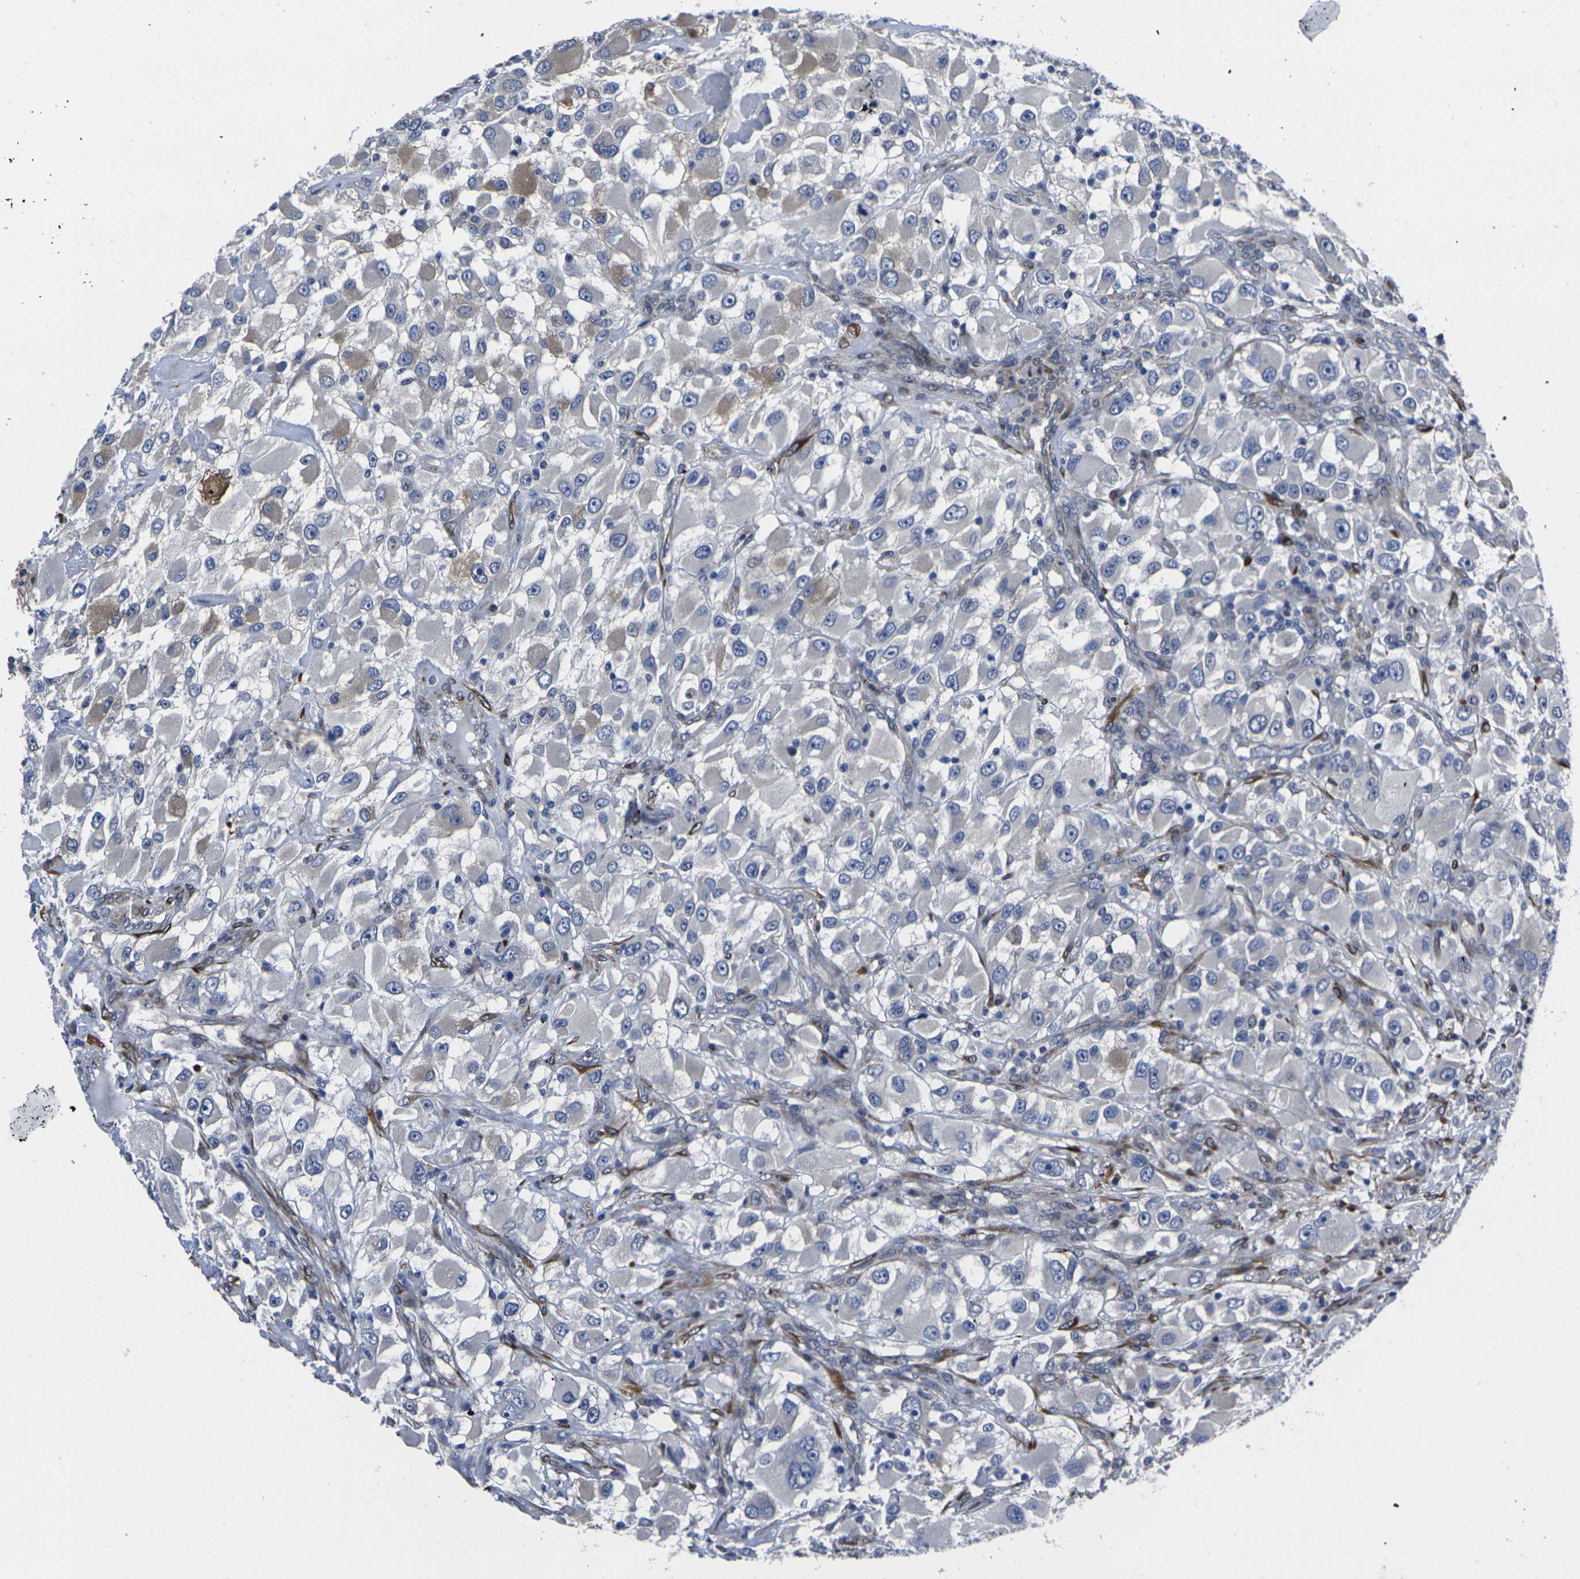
{"staining": {"intensity": "weak", "quantity": "<25%", "location": "cytoplasmic/membranous"}, "tissue": "renal cancer", "cell_type": "Tumor cells", "image_type": "cancer", "snomed": [{"axis": "morphology", "description": "Adenocarcinoma, NOS"}, {"axis": "topography", "description": "Kidney"}], "caption": "The image exhibits no significant expression in tumor cells of renal cancer.", "gene": "CYP2C8", "patient": {"sex": "female", "age": 52}}